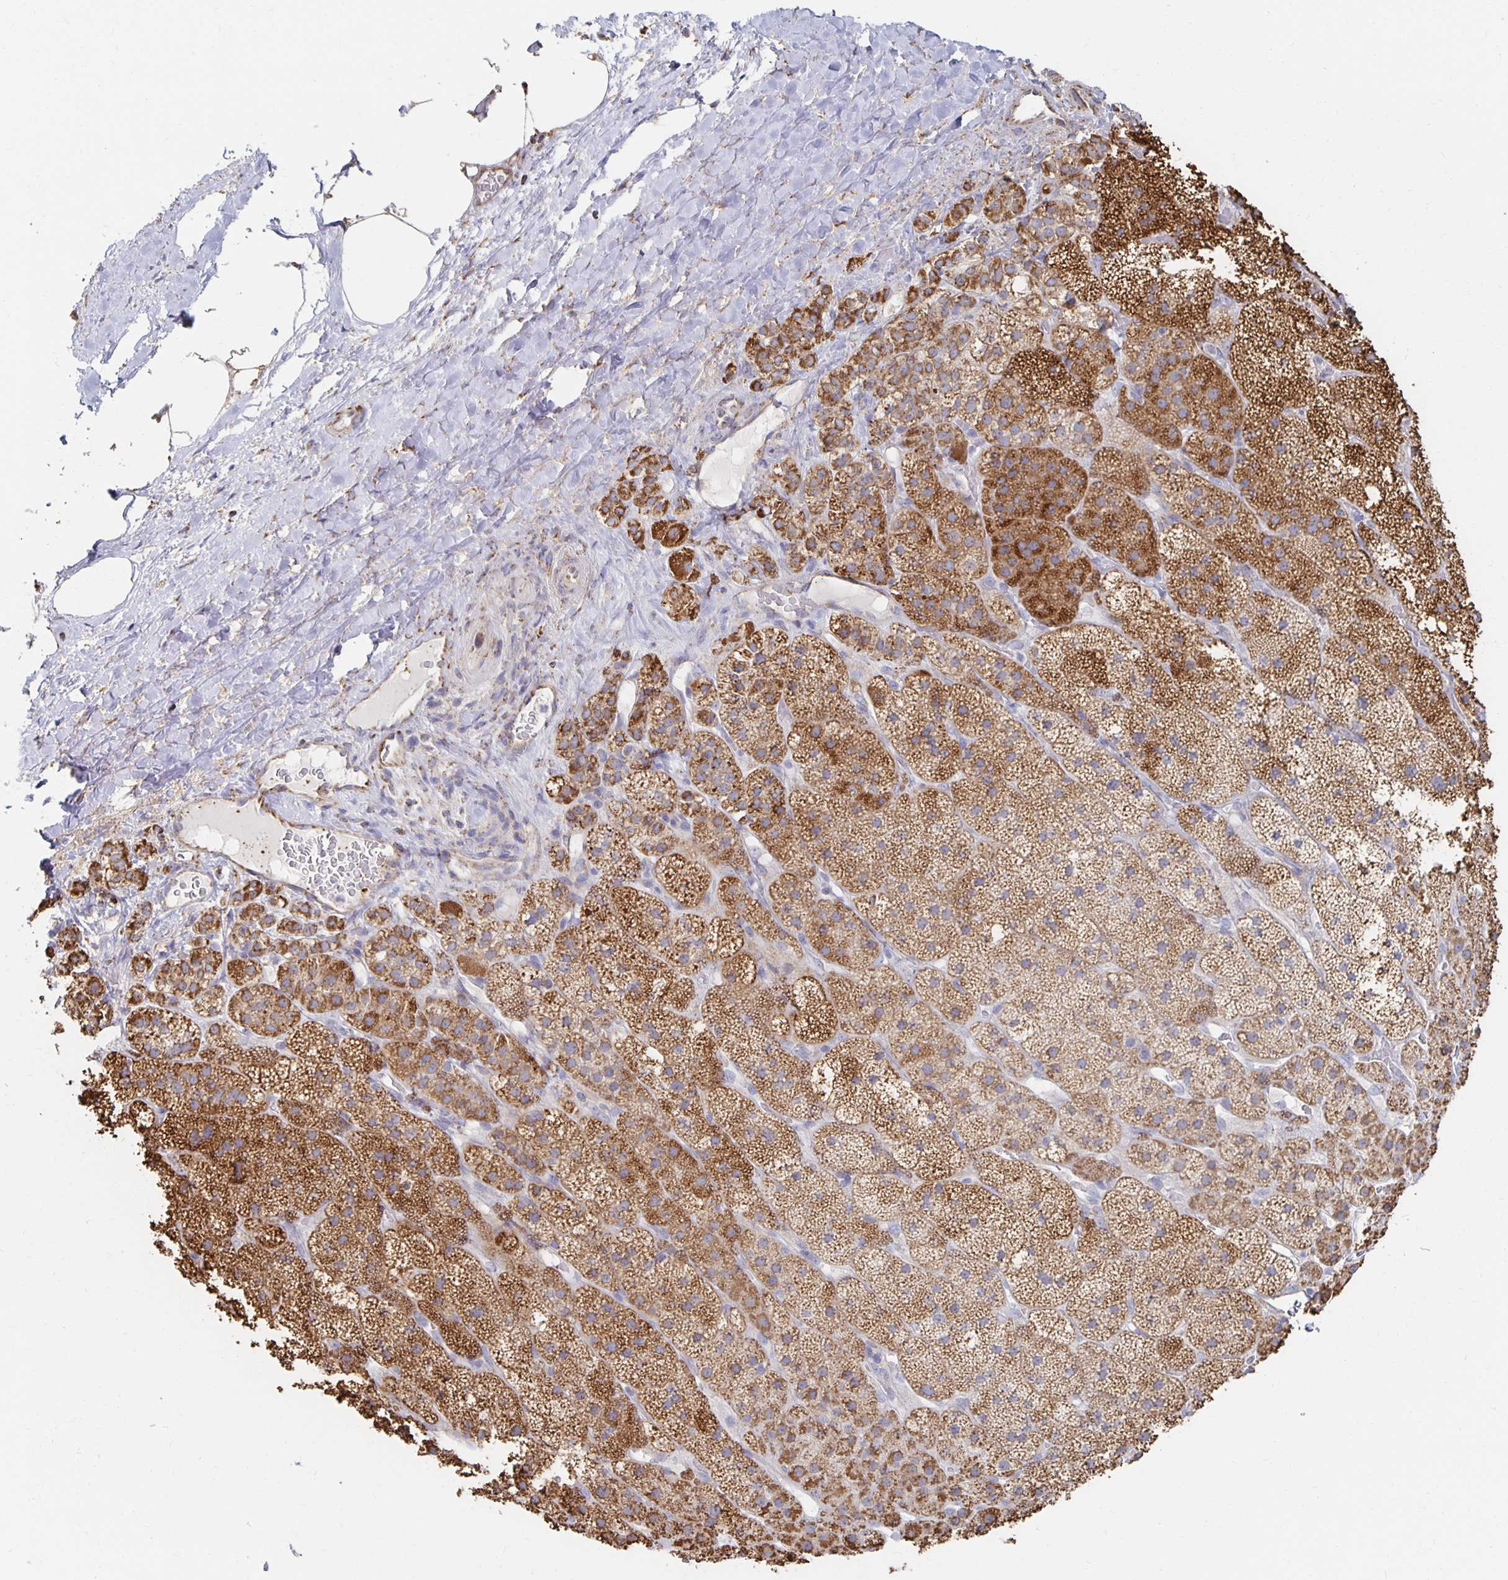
{"staining": {"intensity": "strong", "quantity": "25%-75%", "location": "cytoplasmic/membranous"}, "tissue": "adrenal gland", "cell_type": "Glandular cells", "image_type": "normal", "snomed": [{"axis": "morphology", "description": "Normal tissue, NOS"}, {"axis": "topography", "description": "Adrenal gland"}], "caption": "Immunohistochemical staining of unremarkable human adrenal gland shows strong cytoplasmic/membranous protein expression in about 25%-75% of glandular cells. (DAB = brown stain, brightfield microscopy at high magnification).", "gene": "NKX2", "patient": {"sex": "male", "age": 57}}